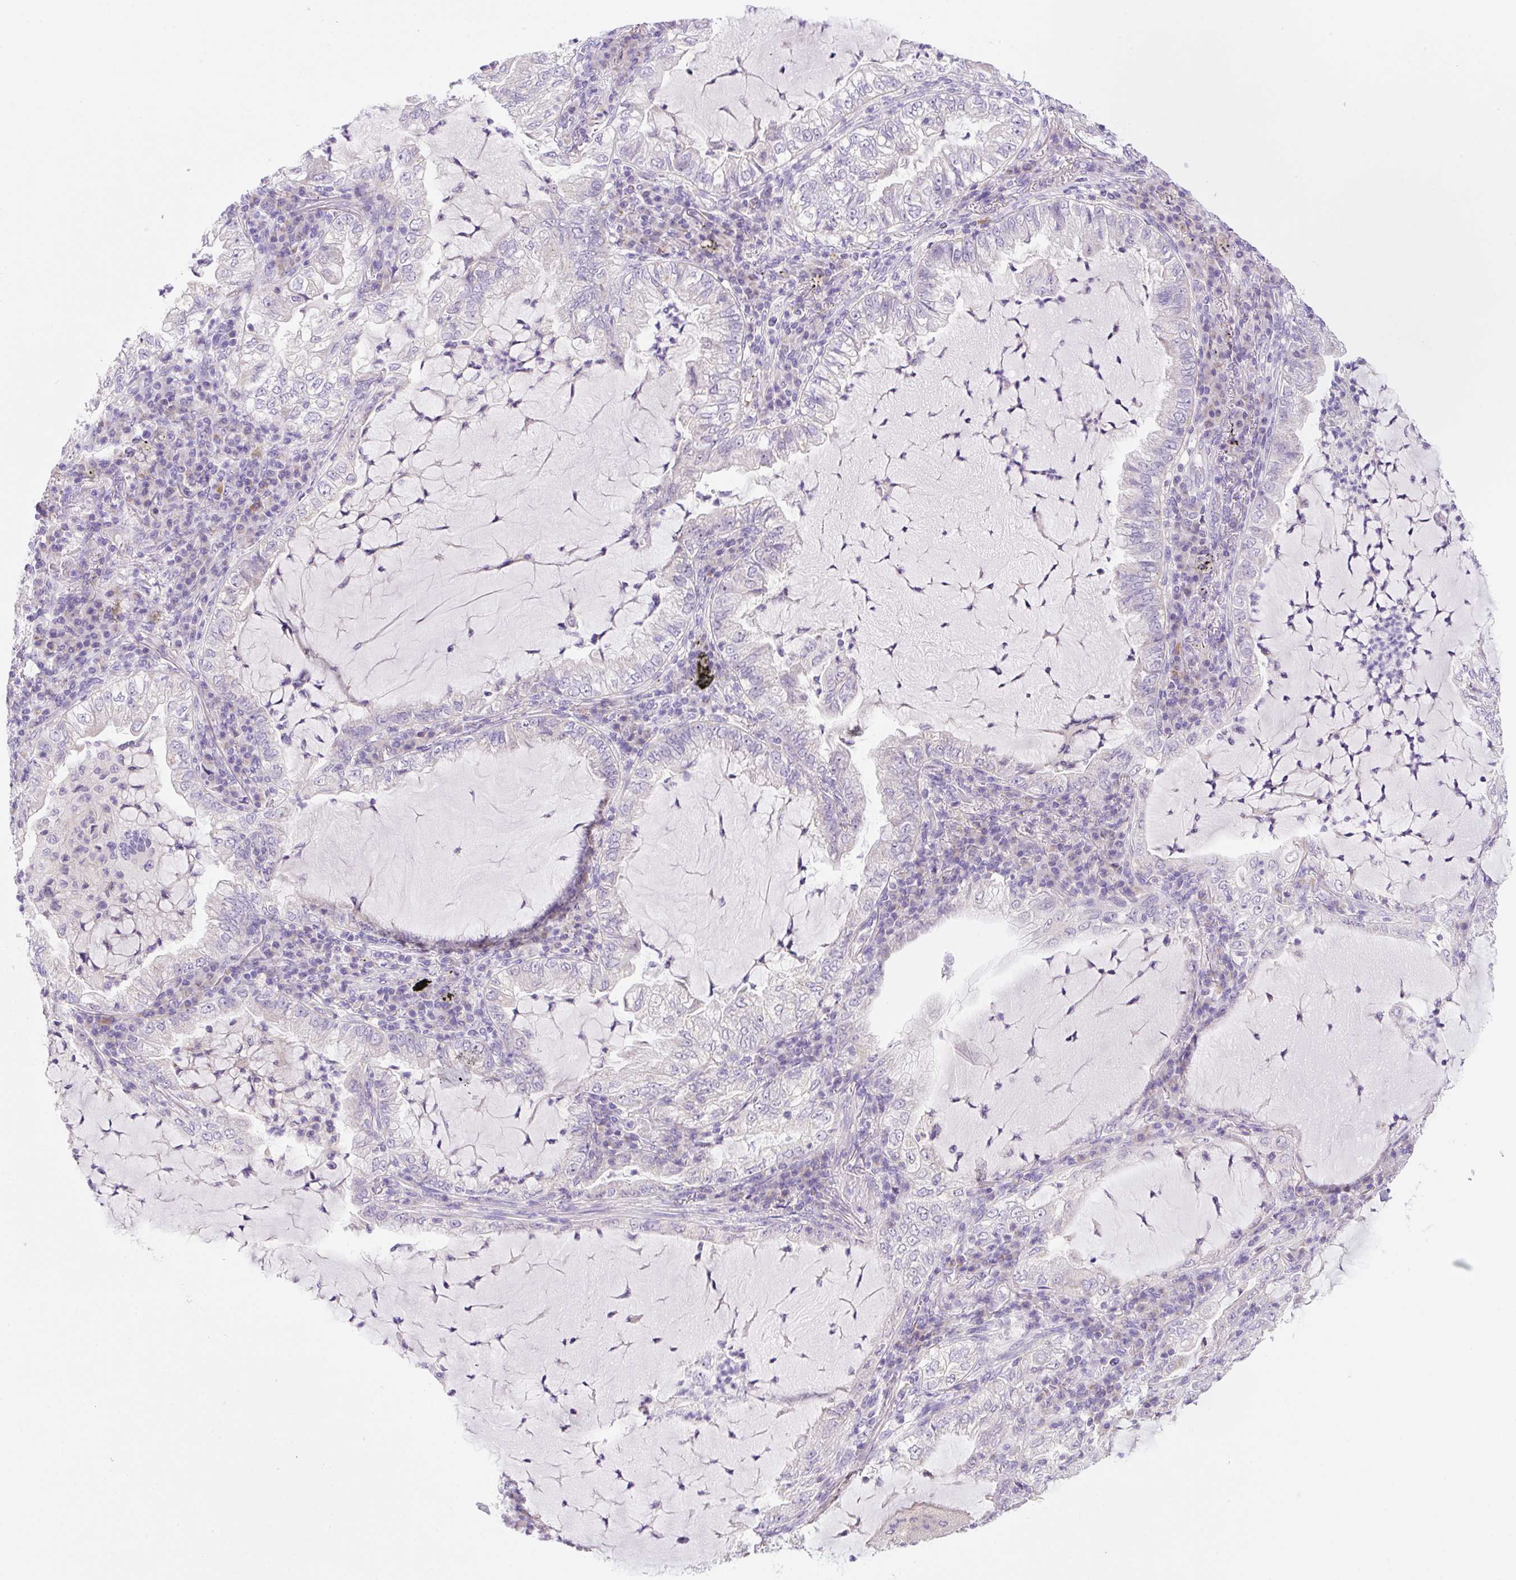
{"staining": {"intensity": "negative", "quantity": "none", "location": "none"}, "tissue": "lung cancer", "cell_type": "Tumor cells", "image_type": "cancer", "snomed": [{"axis": "morphology", "description": "Adenocarcinoma, NOS"}, {"axis": "topography", "description": "Lung"}], "caption": "The image reveals no staining of tumor cells in adenocarcinoma (lung).", "gene": "NDST3", "patient": {"sex": "female", "age": 73}}